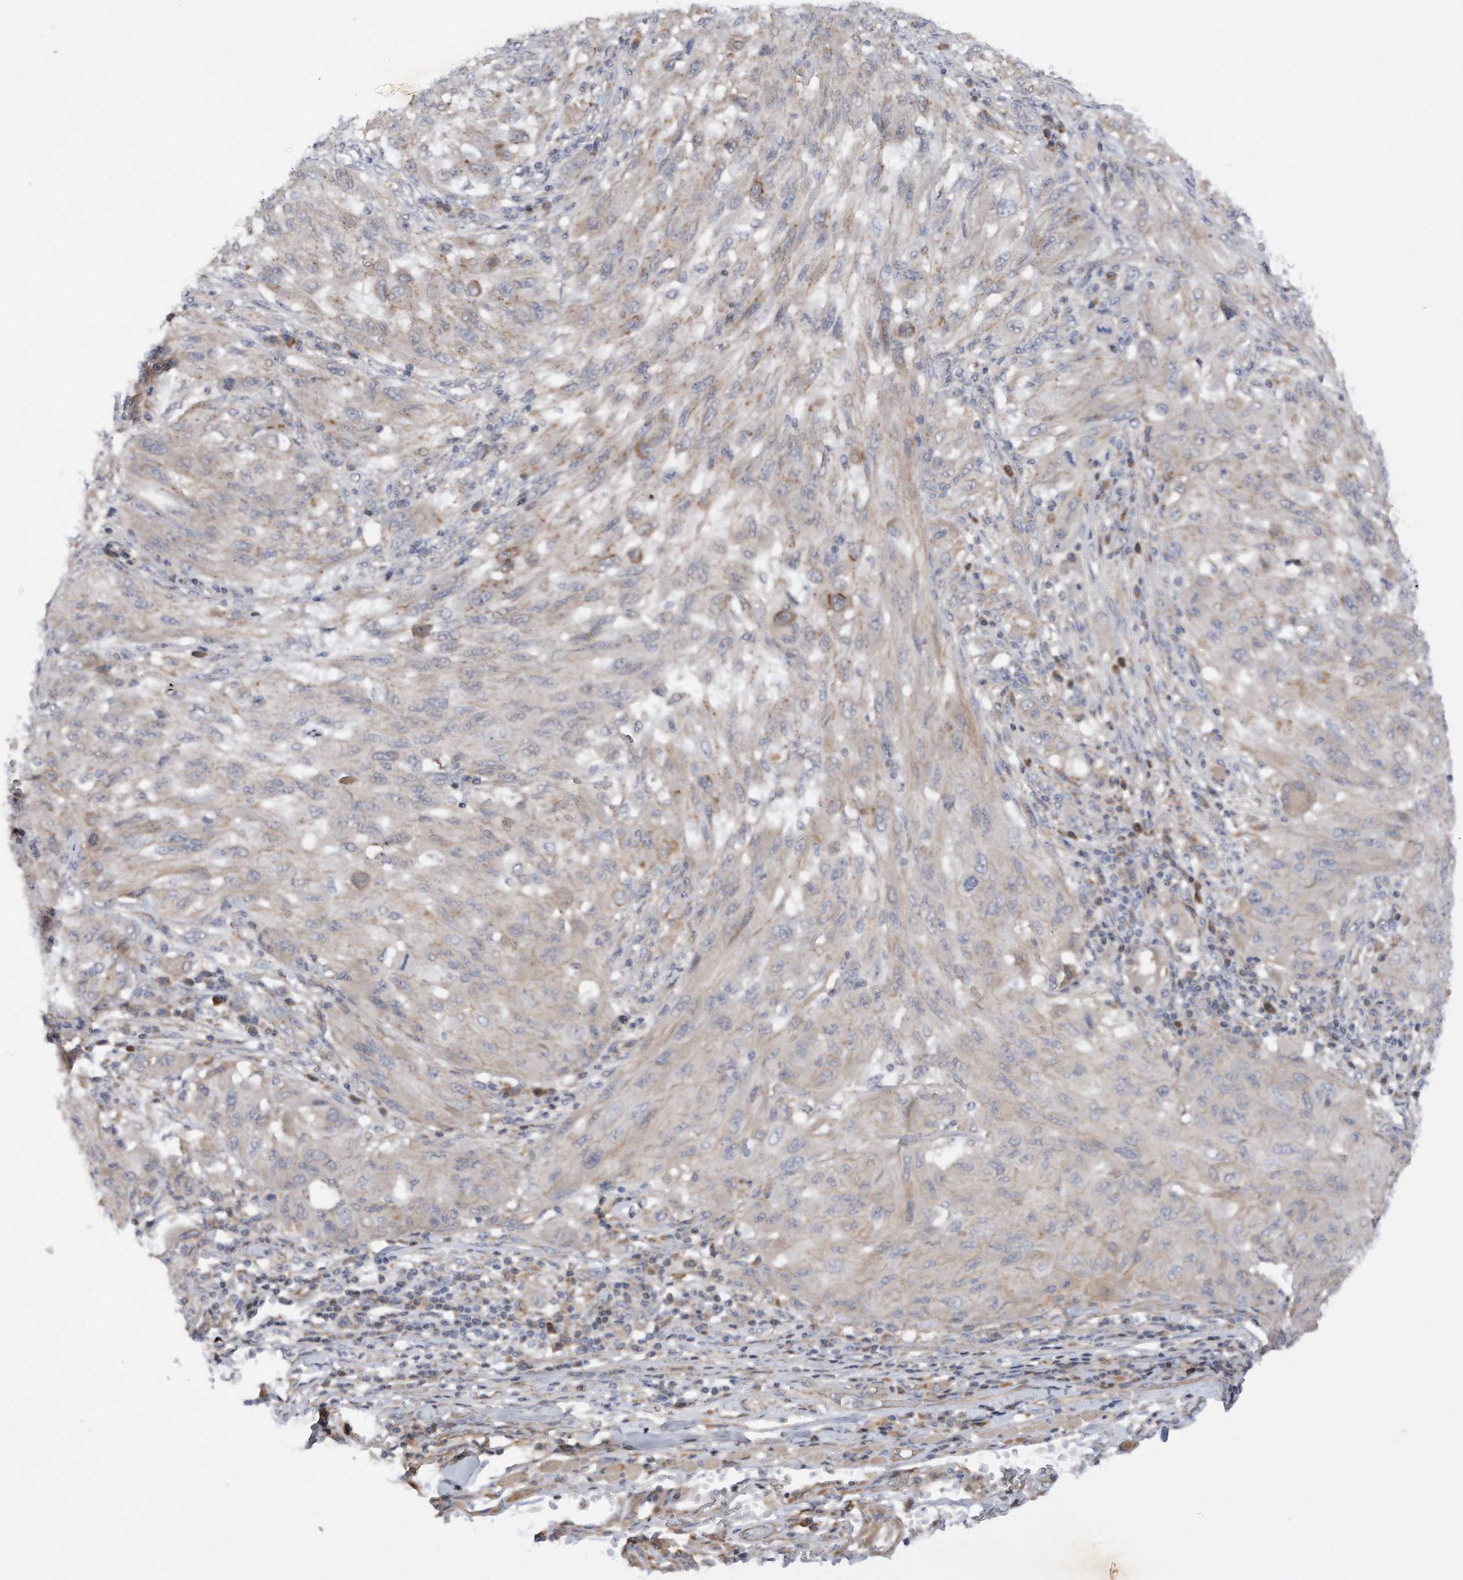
{"staining": {"intensity": "negative", "quantity": "none", "location": "none"}, "tissue": "melanoma", "cell_type": "Tumor cells", "image_type": "cancer", "snomed": [{"axis": "morphology", "description": "Malignant melanoma, NOS"}, {"axis": "topography", "description": "Skin"}], "caption": "Immunohistochemical staining of malignant melanoma displays no significant staining in tumor cells.", "gene": "CDH12", "patient": {"sex": "female", "age": 91}}